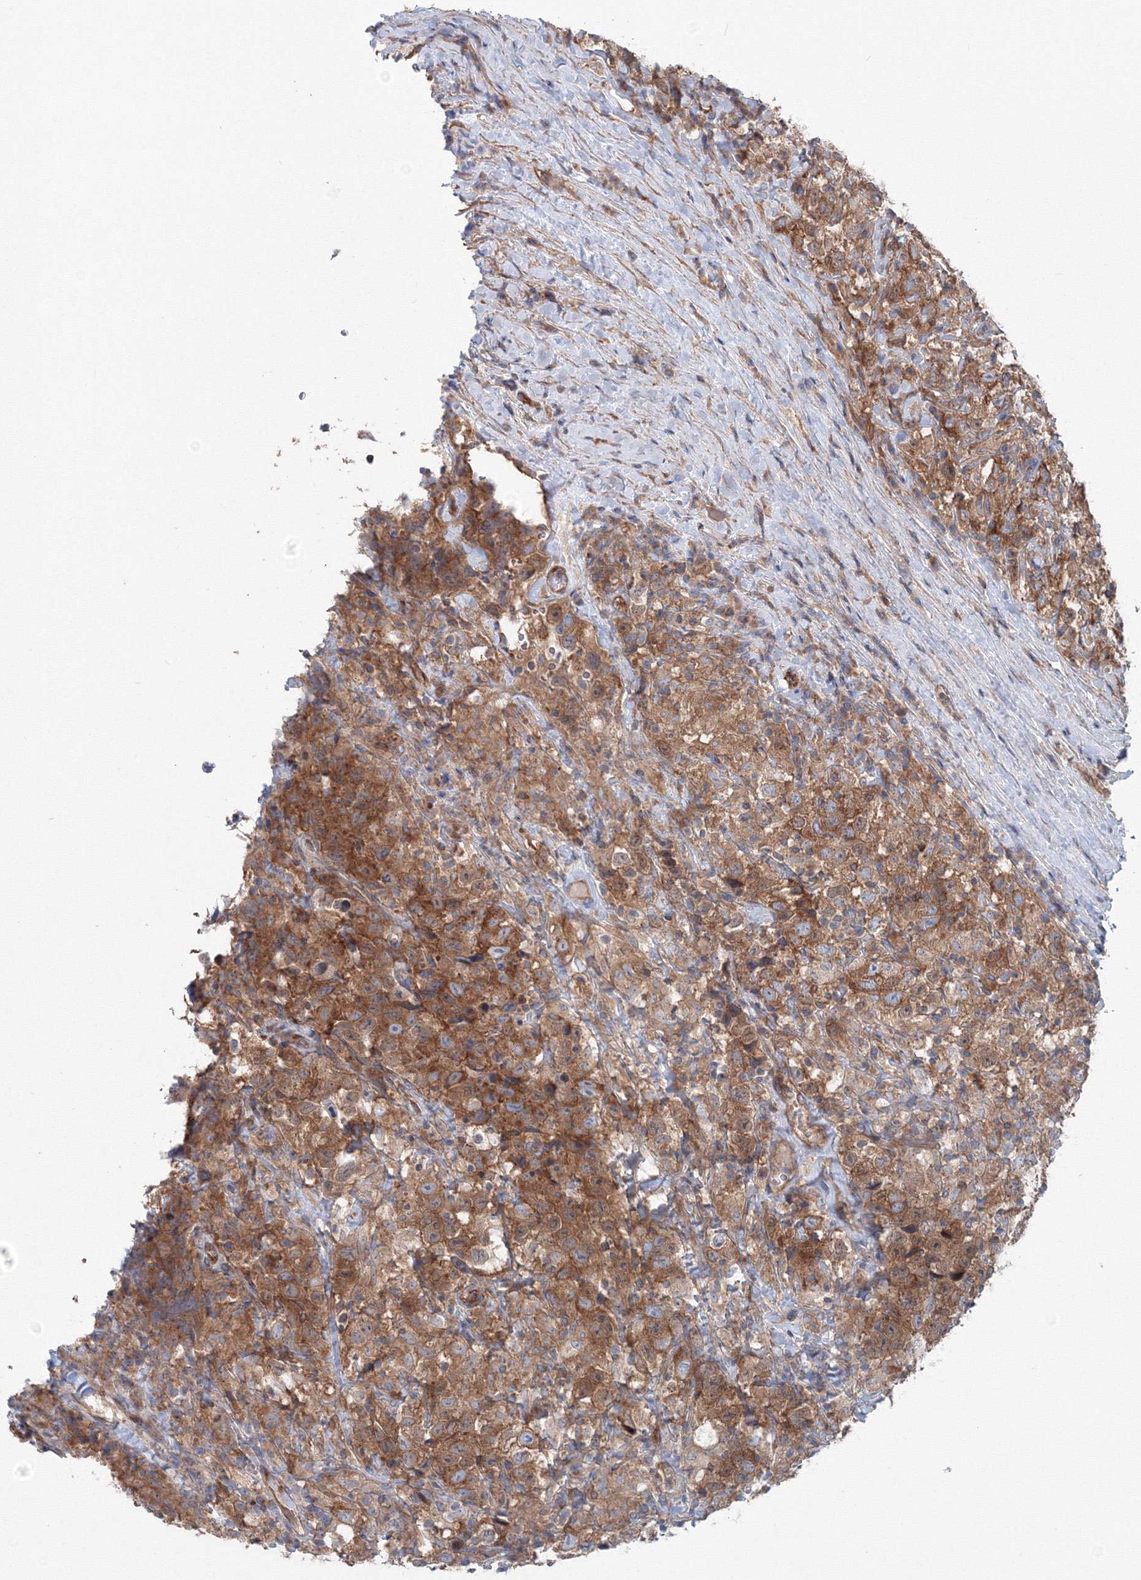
{"staining": {"intensity": "moderate", "quantity": ">75%", "location": "cytoplasmic/membranous"}, "tissue": "testis cancer", "cell_type": "Tumor cells", "image_type": "cancer", "snomed": [{"axis": "morphology", "description": "Seminoma, NOS"}, {"axis": "topography", "description": "Testis"}], "caption": "Protein analysis of testis seminoma tissue demonstrates moderate cytoplasmic/membranous staining in about >75% of tumor cells.", "gene": "EXOC1", "patient": {"sex": "male", "age": 41}}